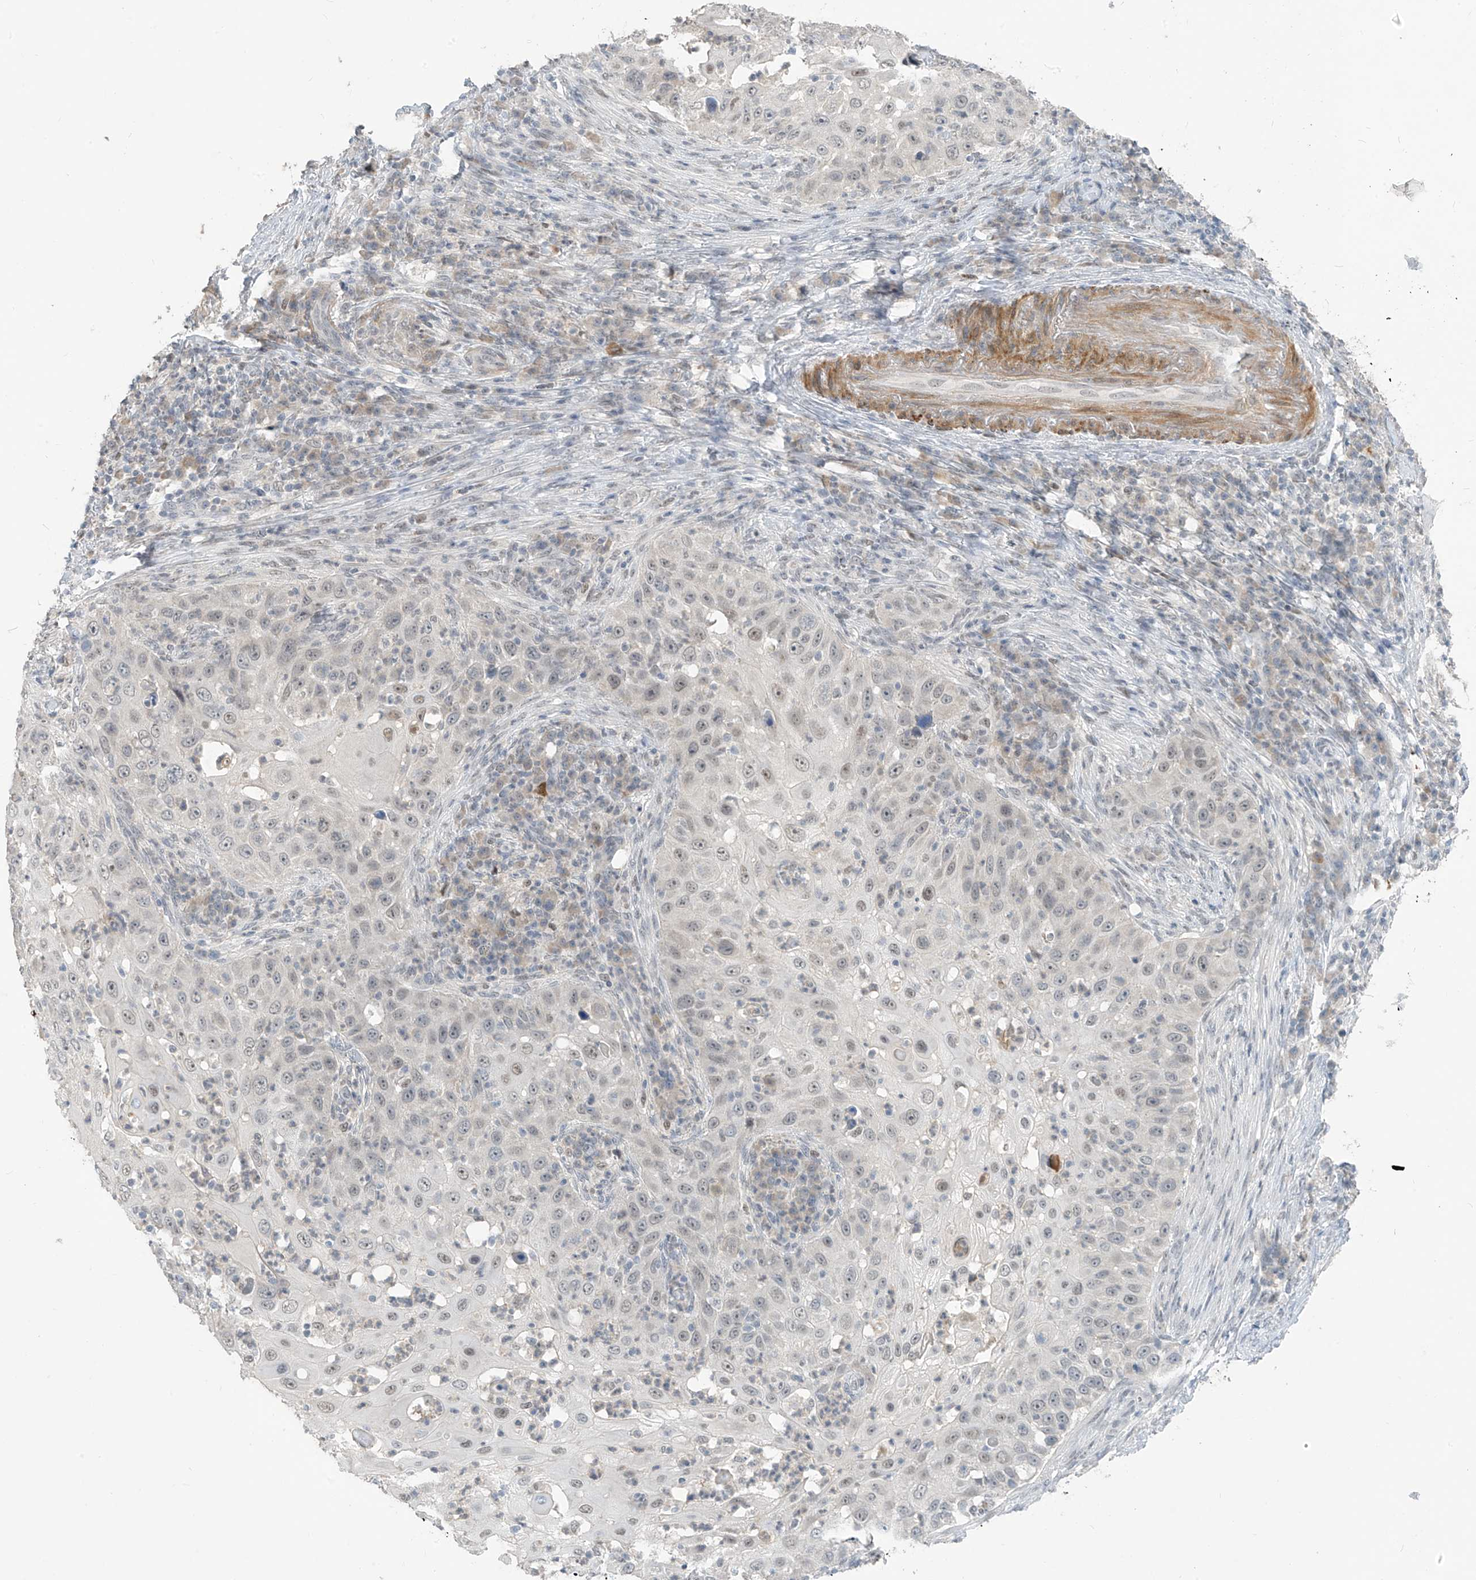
{"staining": {"intensity": "negative", "quantity": "none", "location": "none"}, "tissue": "skin cancer", "cell_type": "Tumor cells", "image_type": "cancer", "snomed": [{"axis": "morphology", "description": "Squamous cell carcinoma, NOS"}, {"axis": "topography", "description": "Skin"}], "caption": "An immunohistochemistry (IHC) histopathology image of skin cancer is shown. There is no staining in tumor cells of skin cancer. (Immunohistochemistry (ihc), brightfield microscopy, high magnification).", "gene": "METAP1D", "patient": {"sex": "female", "age": 44}}